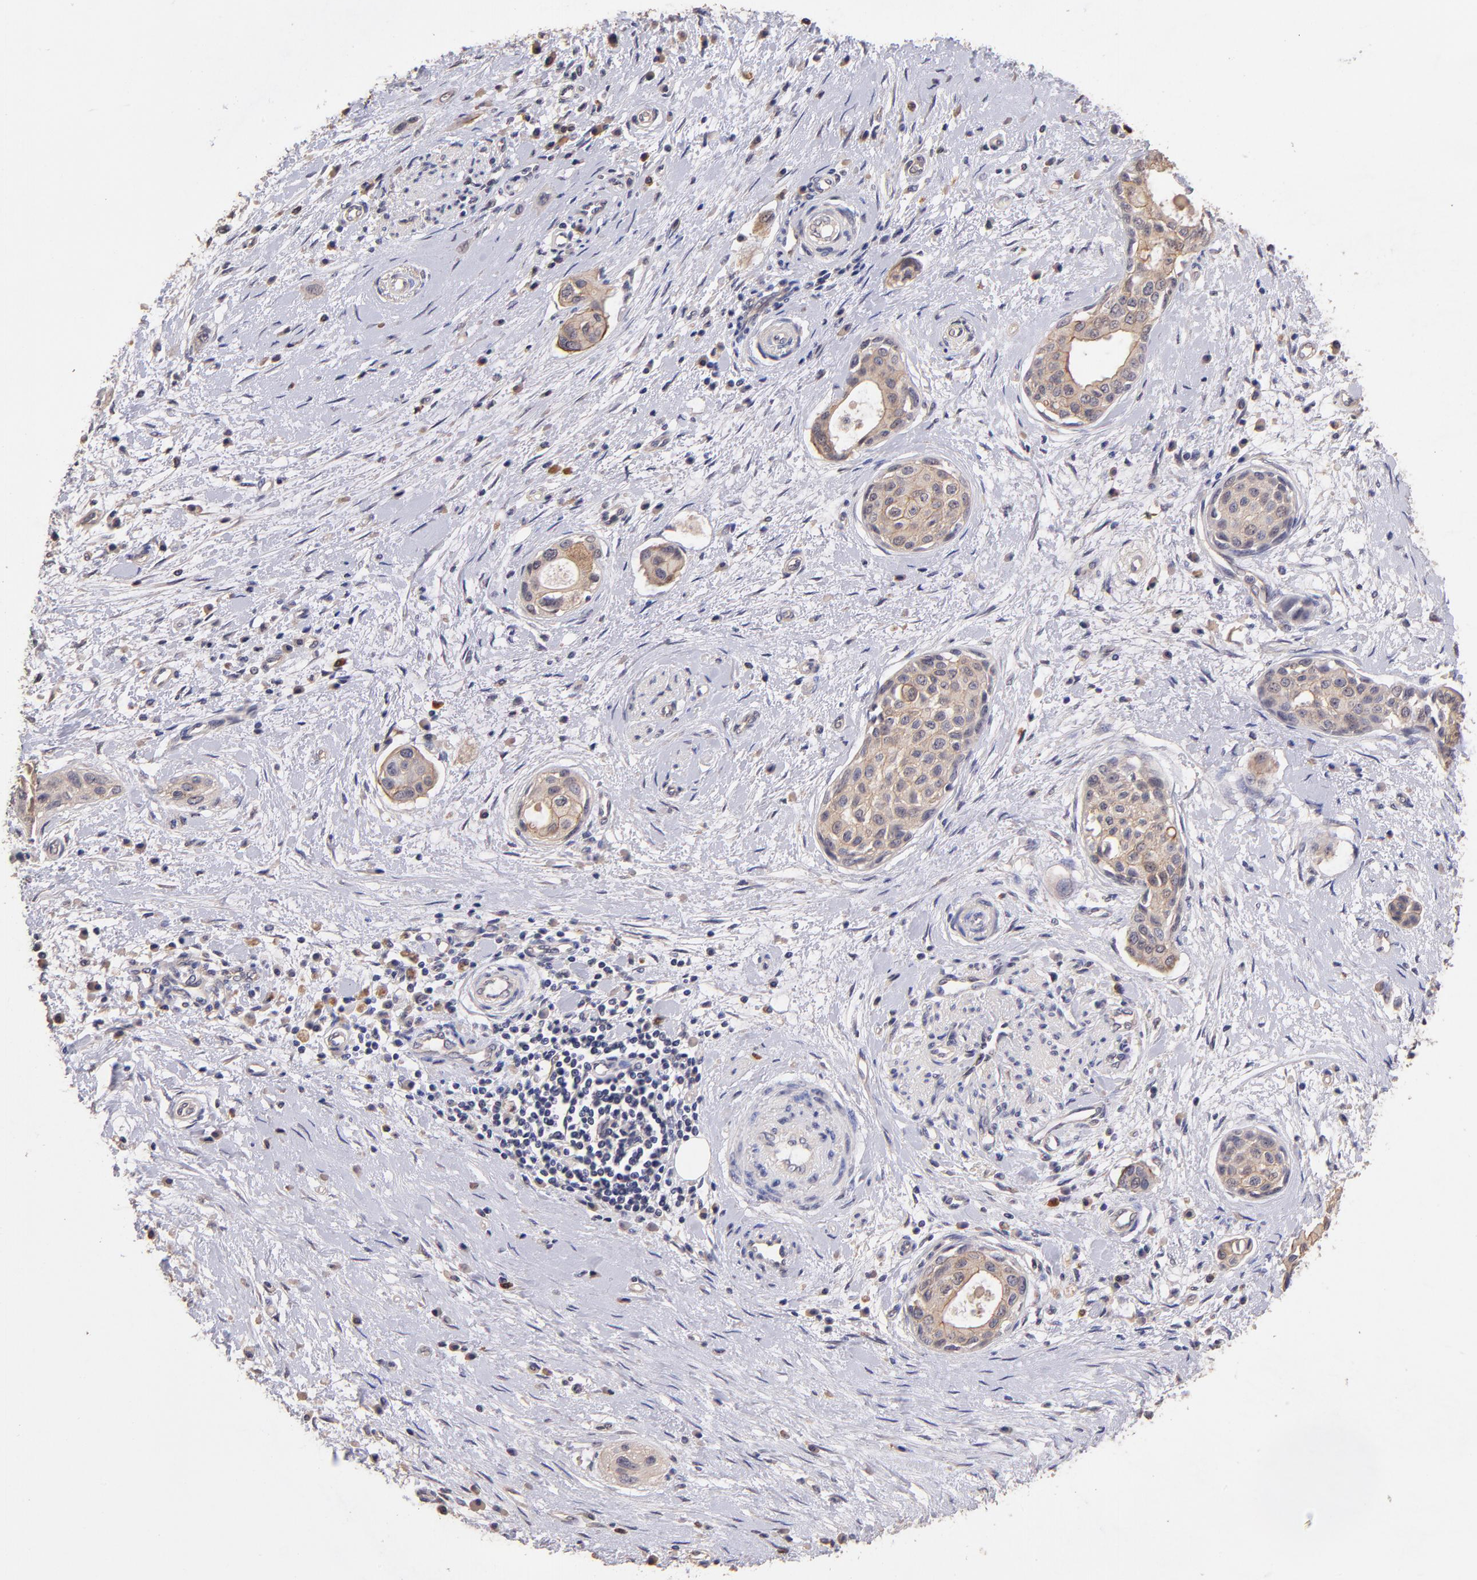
{"staining": {"intensity": "weak", "quantity": ">75%", "location": "cytoplasmic/membranous"}, "tissue": "pancreatic cancer", "cell_type": "Tumor cells", "image_type": "cancer", "snomed": [{"axis": "morphology", "description": "Adenocarcinoma, NOS"}, {"axis": "topography", "description": "Pancreas"}], "caption": "A brown stain labels weak cytoplasmic/membranous positivity of a protein in pancreatic cancer tumor cells.", "gene": "RNASEL", "patient": {"sex": "female", "age": 60}}